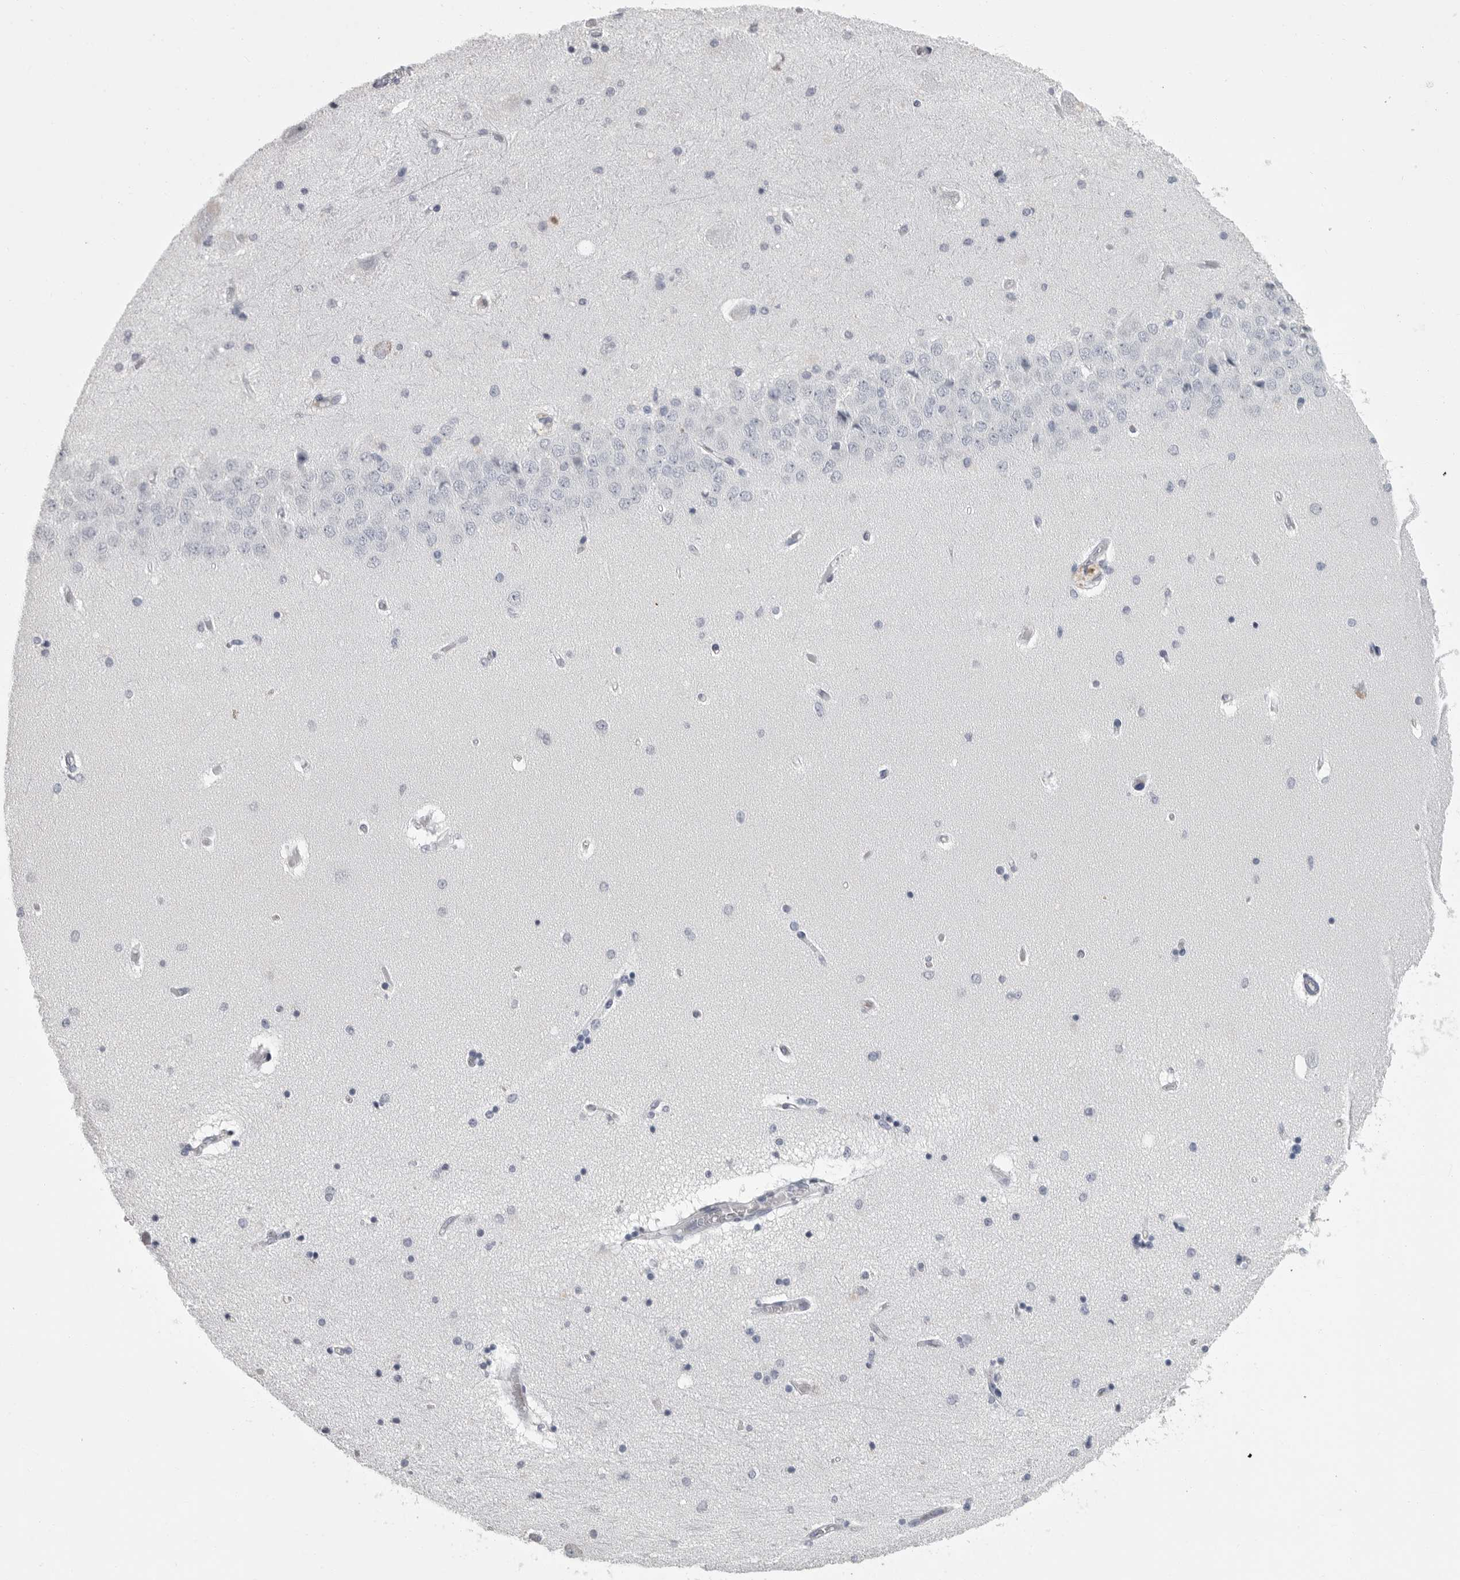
{"staining": {"intensity": "negative", "quantity": "none", "location": "none"}, "tissue": "hippocampus", "cell_type": "Glial cells", "image_type": "normal", "snomed": [{"axis": "morphology", "description": "Normal tissue, NOS"}, {"axis": "topography", "description": "Hippocampus"}], "caption": "This is a histopathology image of immunohistochemistry staining of unremarkable hippocampus, which shows no expression in glial cells.", "gene": "GNLY", "patient": {"sex": "female", "age": 54}}